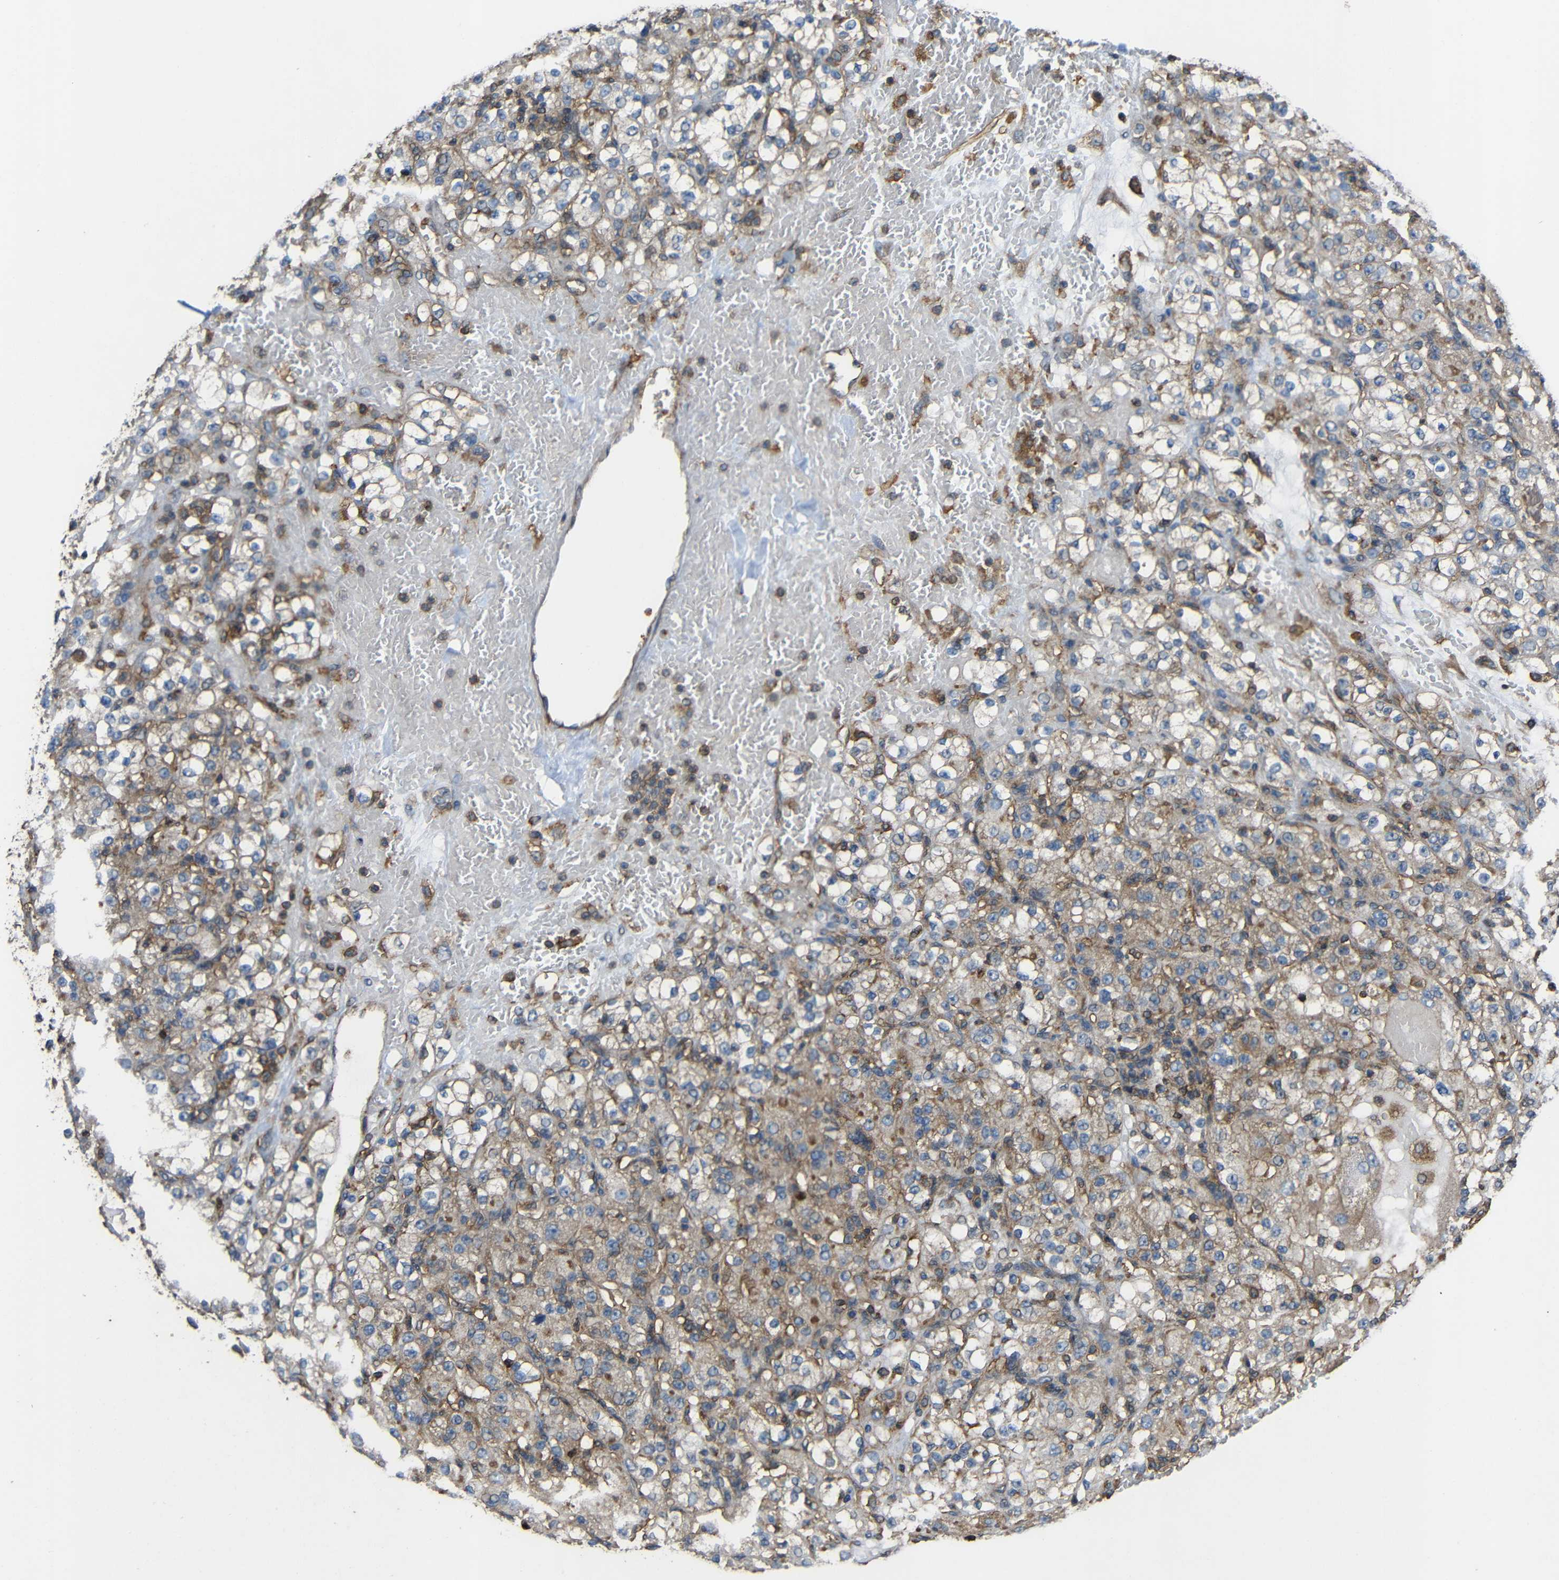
{"staining": {"intensity": "weak", "quantity": ">75%", "location": "cytoplasmic/membranous"}, "tissue": "renal cancer", "cell_type": "Tumor cells", "image_type": "cancer", "snomed": [{"axis": "morphology", "description": "Normal tissue, NOS"}, {"axis": "morphology", "description": "Adenocarcinoma, NOS"}, {"axis": "topography", "description": "Kidney"}], "caption": "DAB immunohistochemical staining of renal adenocarcinoma shows weak cytoplasmic/membranous protein positivity in about >75% of tumor cells.", "gene": "TREM2", "patient": {"sex": "male", "age": 61}}